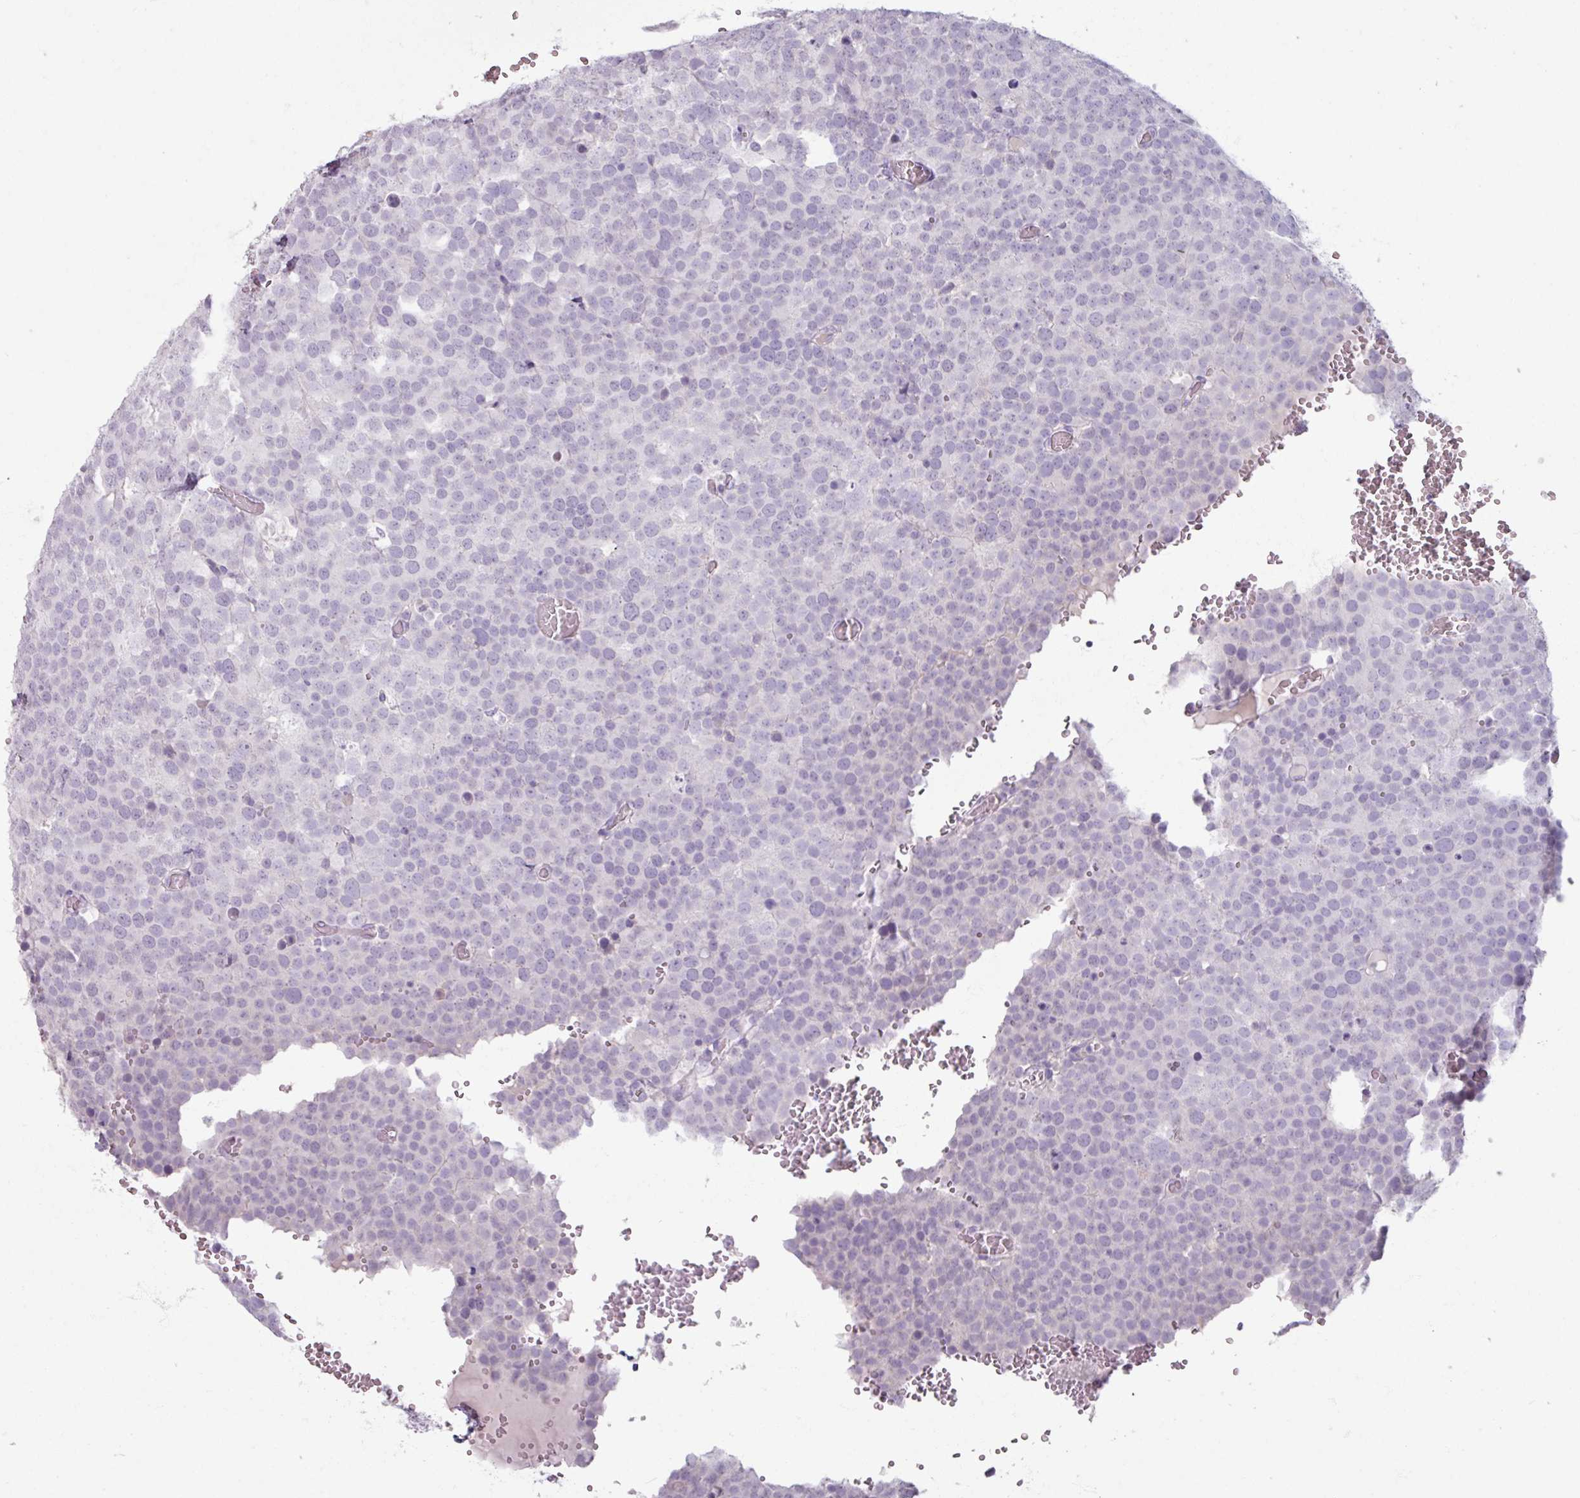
{"staining": {"intensity": "negative", "quantity": "none", "location": "none"}, "tissue": "testis cancer", "cell_type": "Tumor cells", "image_type": "cancer", "snomed": [{"axis": "morphology", "description": "Seminoma, NOS"}, {"axis": "topography", "description": "Testis"}], "caption": "Tumor cells are negative for protein expression in human seminoma (testis). (DAB IHC with hematoxylin counter stain).", "gene": "SLC27A5", "patient": {"sex": "male", "age": 71}}